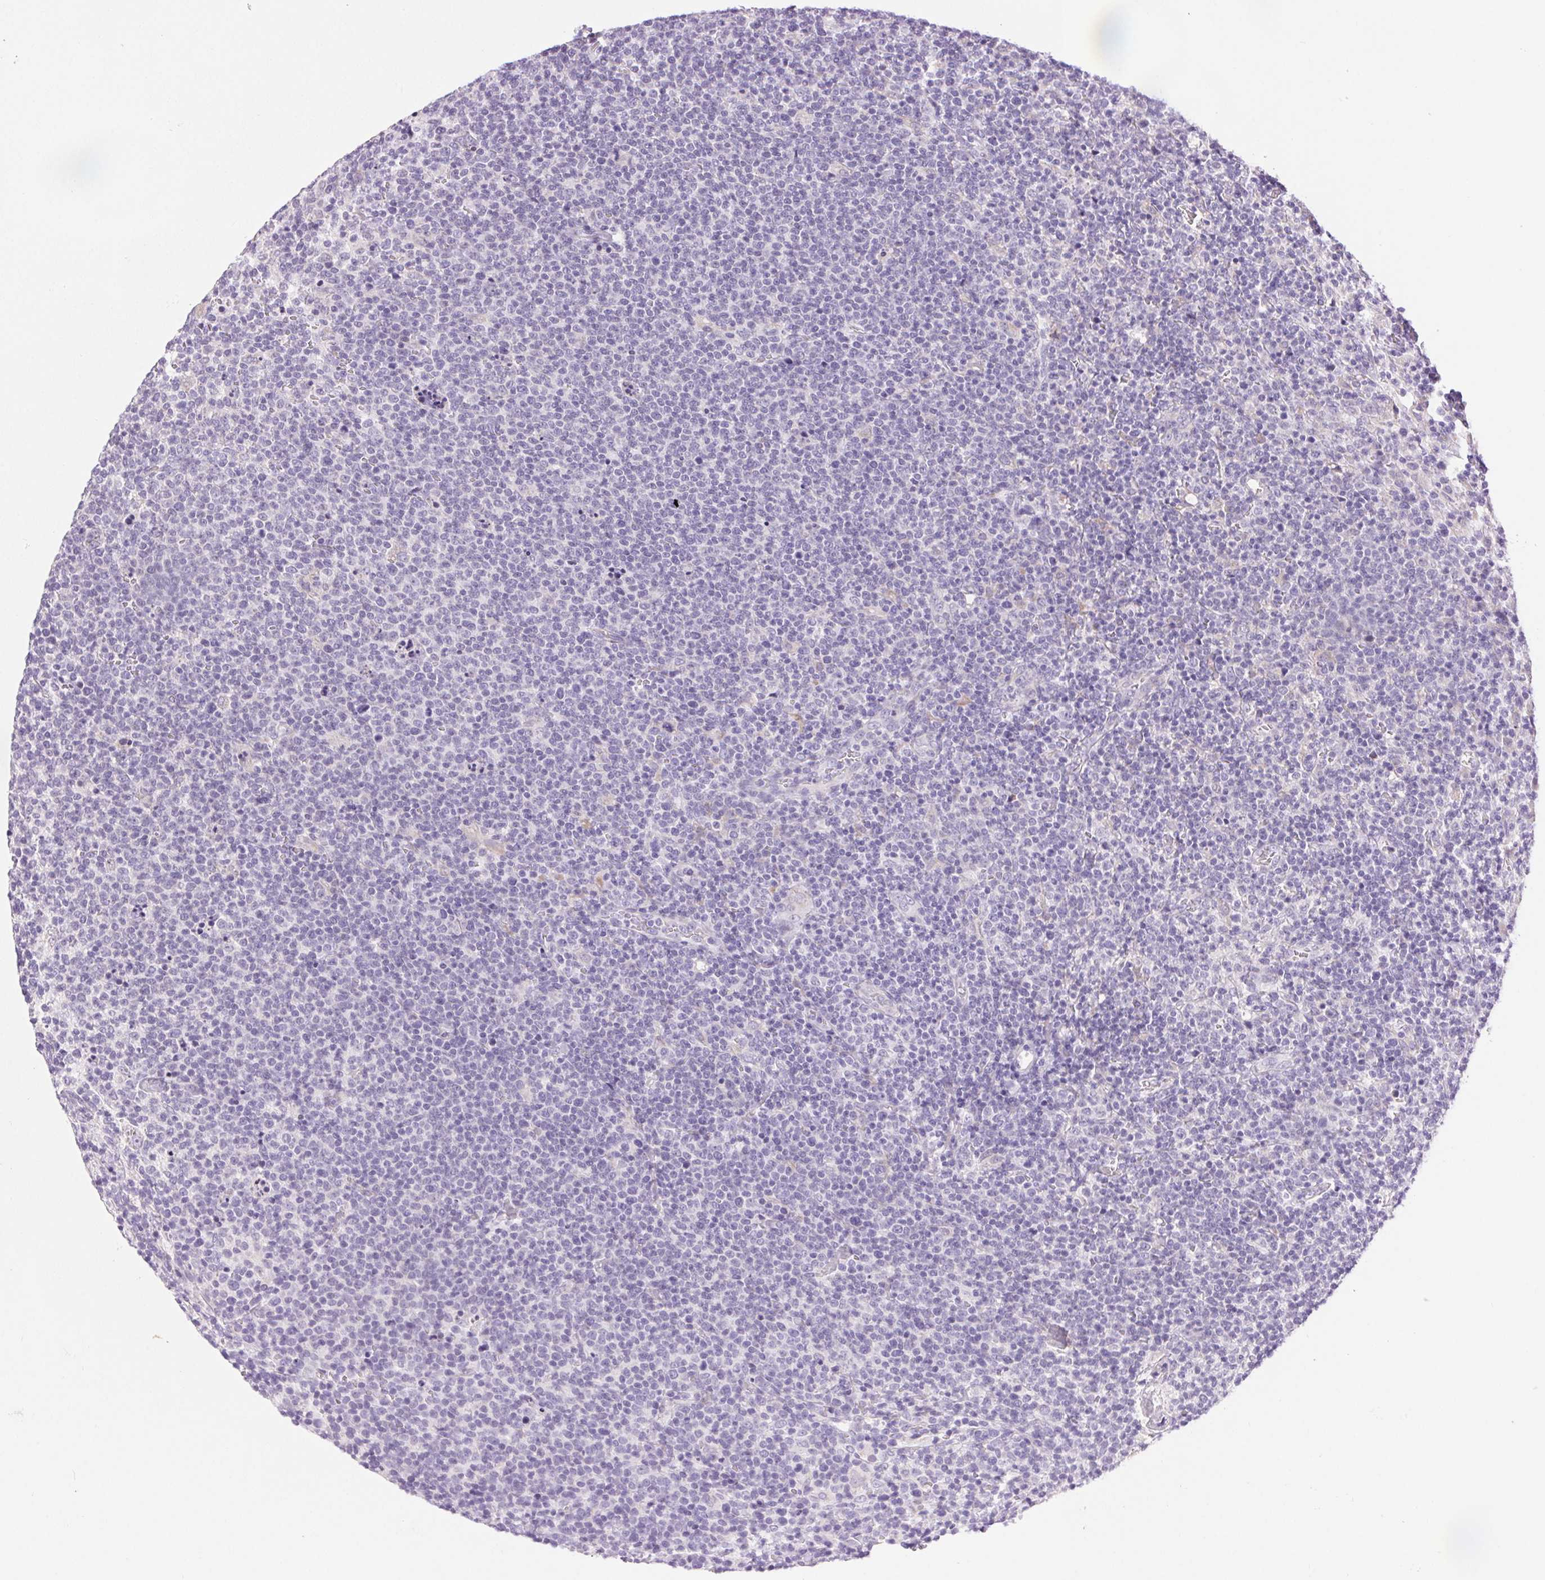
{"staining": {"intensity": "negative", "quantity": "none", "location": "none"}, "tissue": "lymphoma", "cell_type": "Tumor cells", "image_type": "cancer", "snomed": [{"axis": "morphology", "description": "Malignant lymphoma, non-Hodgkin's type, High grade"}, {"axis": "topography", "description": "Lymph node"}], "caption": "Immunohistochemistry image of malignant lymphoma, non-Hodgkin's type (high-grade) stained for a protein (brown), which reveals no expression in tumor cells. (Stains: DAB (3,3'-diaminobenzidine) immunohistochemistry with hematoxylin counter stain, Microscopy: brightfield microscopy at high magnification).", "gene": "ARHGAP11B", "patient": {"sex": "male", "age": 61}}